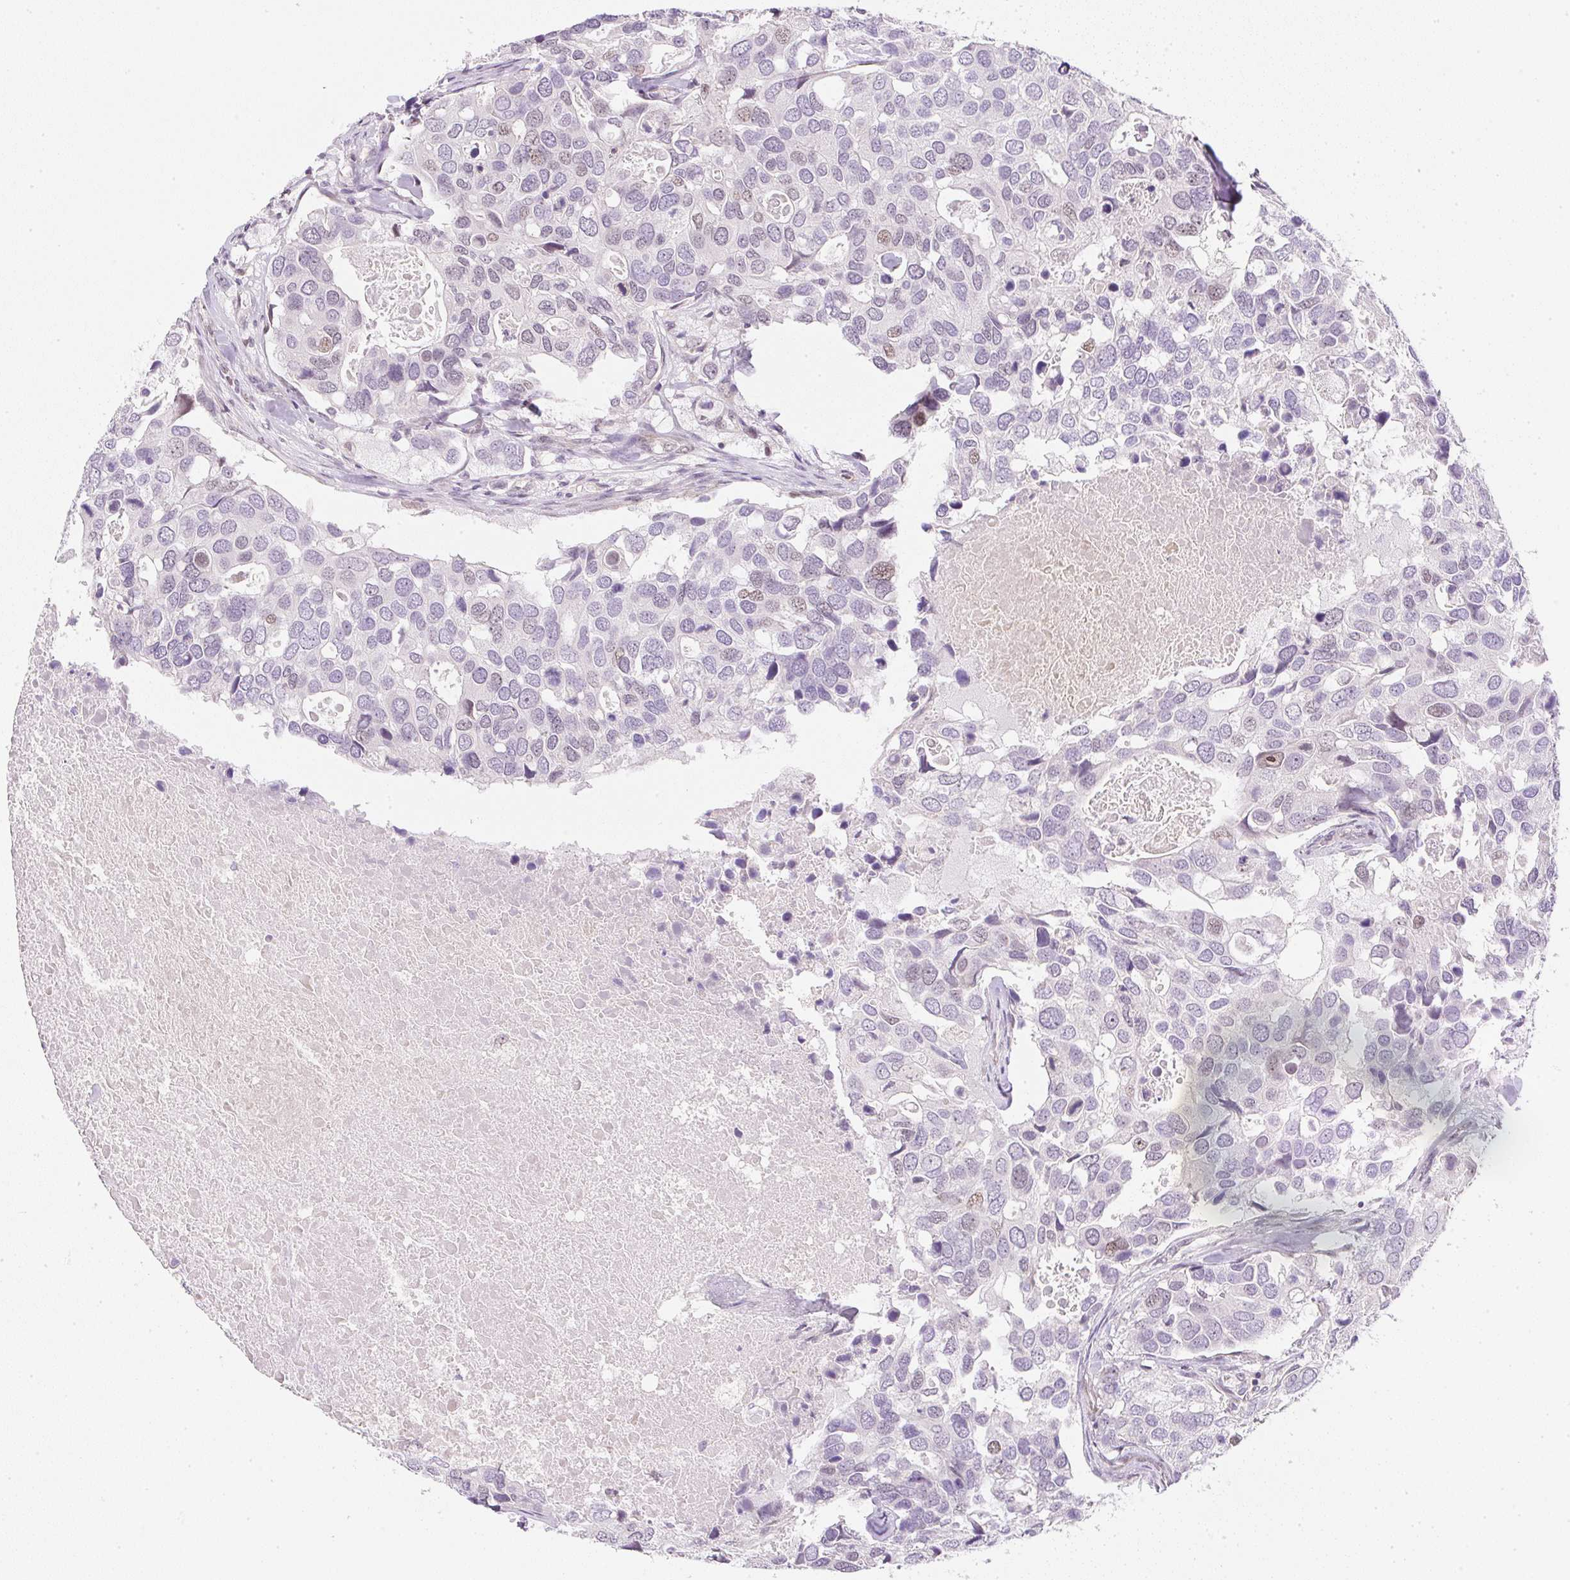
{"staining": {"intensity": "weak", "quantity": "<25%", "location": "nuclear"}, "tissue": "breast cancer", "cell_type": "Tumor cells", "image_type": "cancer", "snomed": [{"axis": "morphology", "description": "Duct carcinoma"}, {"axis": "topography", "description": "Breast"}], "caption": "This is an immunohistochemistry (IHC) histopathology image of human breast cancer. There is no expression in tumor cells.", "gene": "DPPA4", "patient": {"sex": "female", "age": 83}}